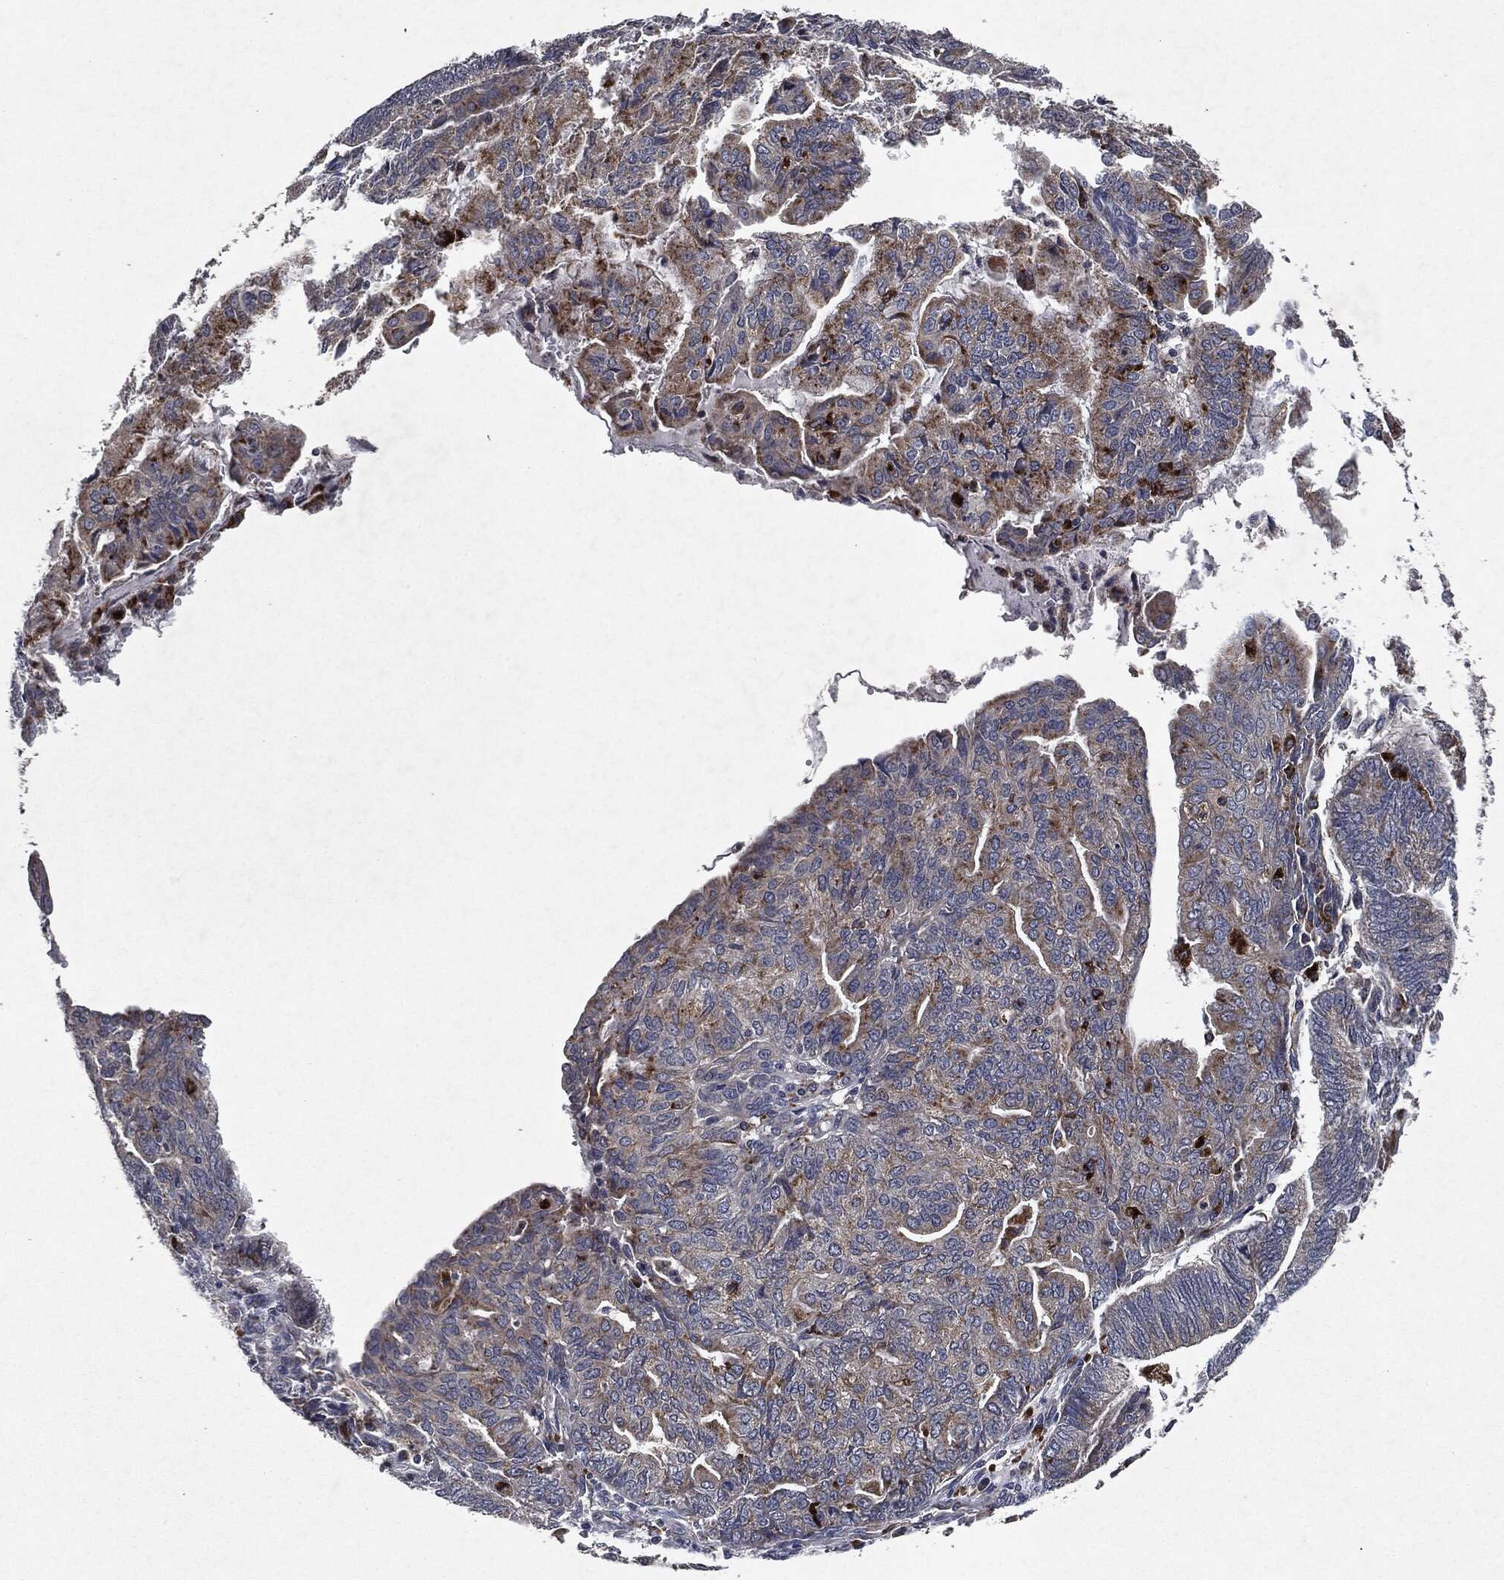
{"staining": {"intensity": "moderate", "quantity": "<25%", "location": "cytoplasmic/membranous"}, "tissue": "endometrial cancer", "cell_type": "Tumor cells", "image_type": "cancer", "snomed": [{"axis": "morphology", "description": "Adenocarcinoma, NOS"}, {"axis": "topography", "description": "Endometrium"}], "caption": "A high-resolution image shows immunohistochemistry staining of endometrial cancer (adenocarcinoma), which displays moderate cytoplasmic/membranous positivity in about <25% of tumor cells. (Stains: DAB in brown, nuclei in blue, Microscopy: brightfield microscopy at high magnification).", "gene": "SLC31A2", "patient": {"sex": "female", "age": 82}}